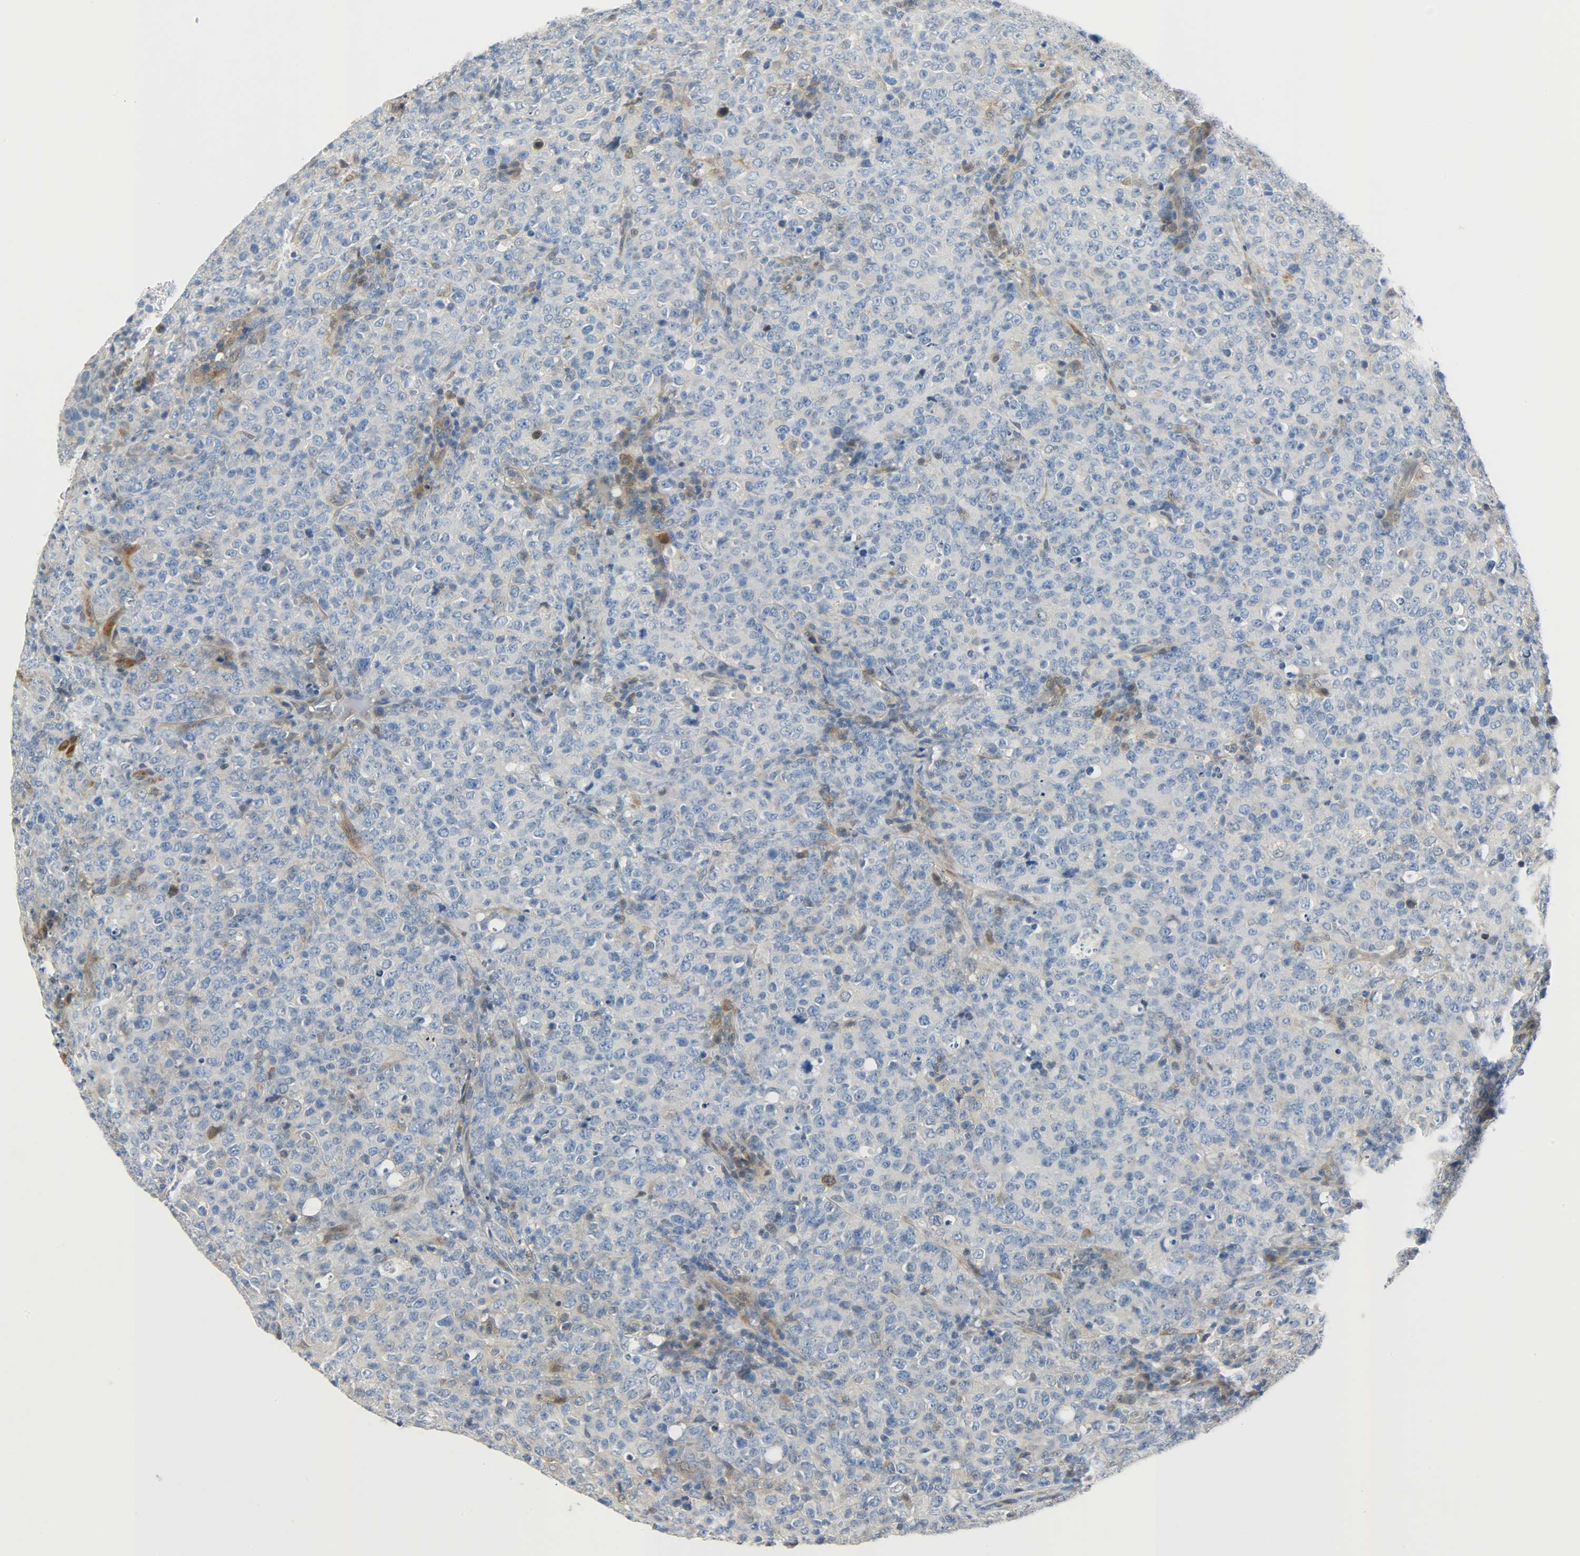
{"staining": {"intensity": "weak", "quantity": "<25%", "location": "cytoplasmic/membranous"}, "tissue": "lymphoma", "cell_type": "Tumor cells", "image_type": "cancer", "snomed": [{"axis": "morphology", "description": "Malignant lymphoma, non-Hodgkin's type, High grade"}, {"axis": "topography", "description": "Tonsil"}], "caption": "Tumor cells show no significant staining in lymphoma.", "gene": "EIF4EBP1", "patient": {"sex": "female", "age": 36}}